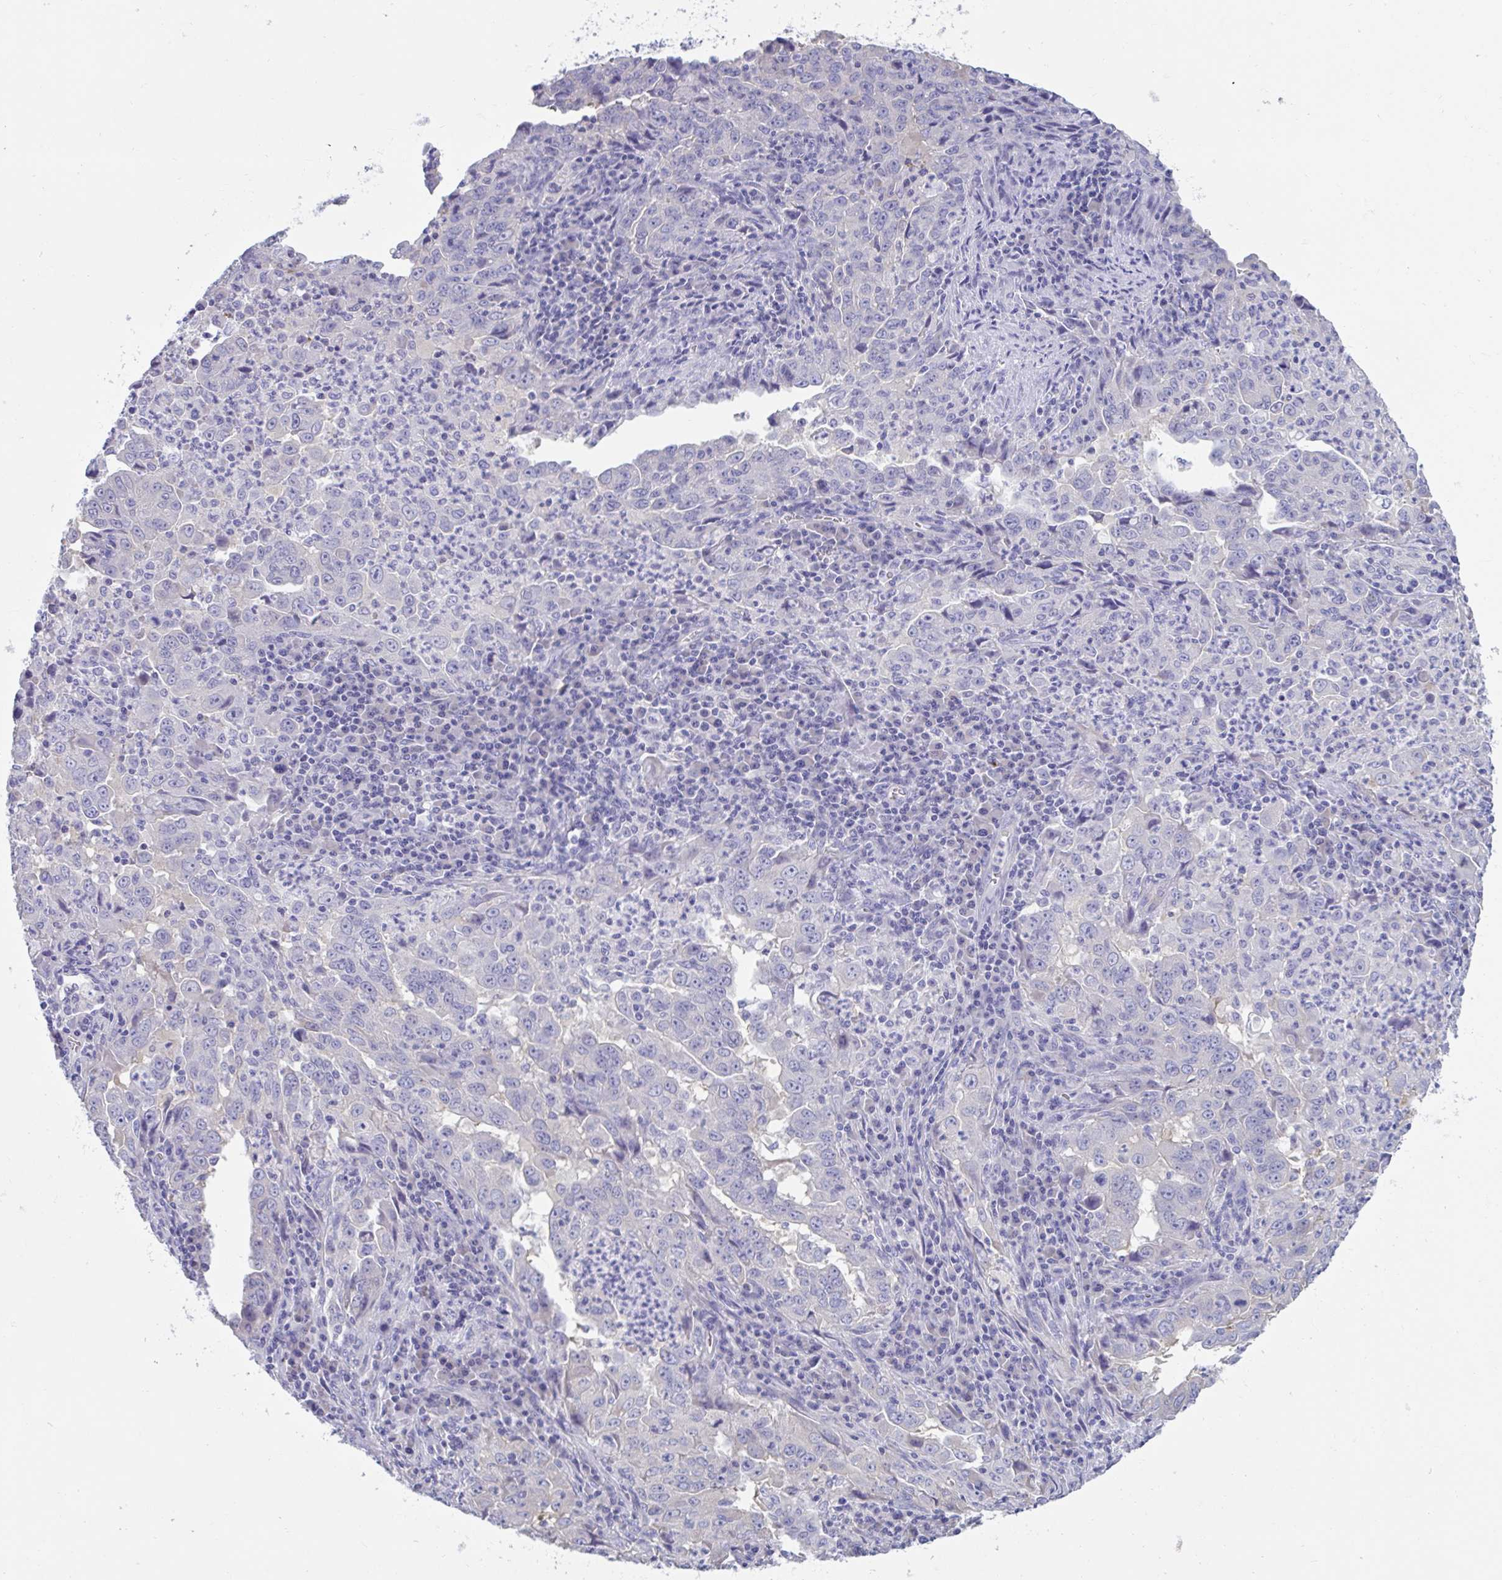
{"staining": {"intensity": "negative", "quantity": "none", "location": "none"}, "tissue": "lung cancer", "cell_type": "Tumor cells", "image_type": "cancer", "snomed": [{"axis": "morphology", "description": "Adenocarcinoma, NOS"}, {"axis": "topography", "description": "Lung"}], "caption": "Micrograph shows no significant protein positivity in tumor cells of adenocarcinoma (lung). (Stains: DAB (3,3'-diaminobenzidine) immunohistochemistry (IHC) with hematoxylin counter stain, Microscopy: brightfield microscopy at high magnification).", "gene": "TTC30B", "patient": {"sex": "male", "age": 67}}